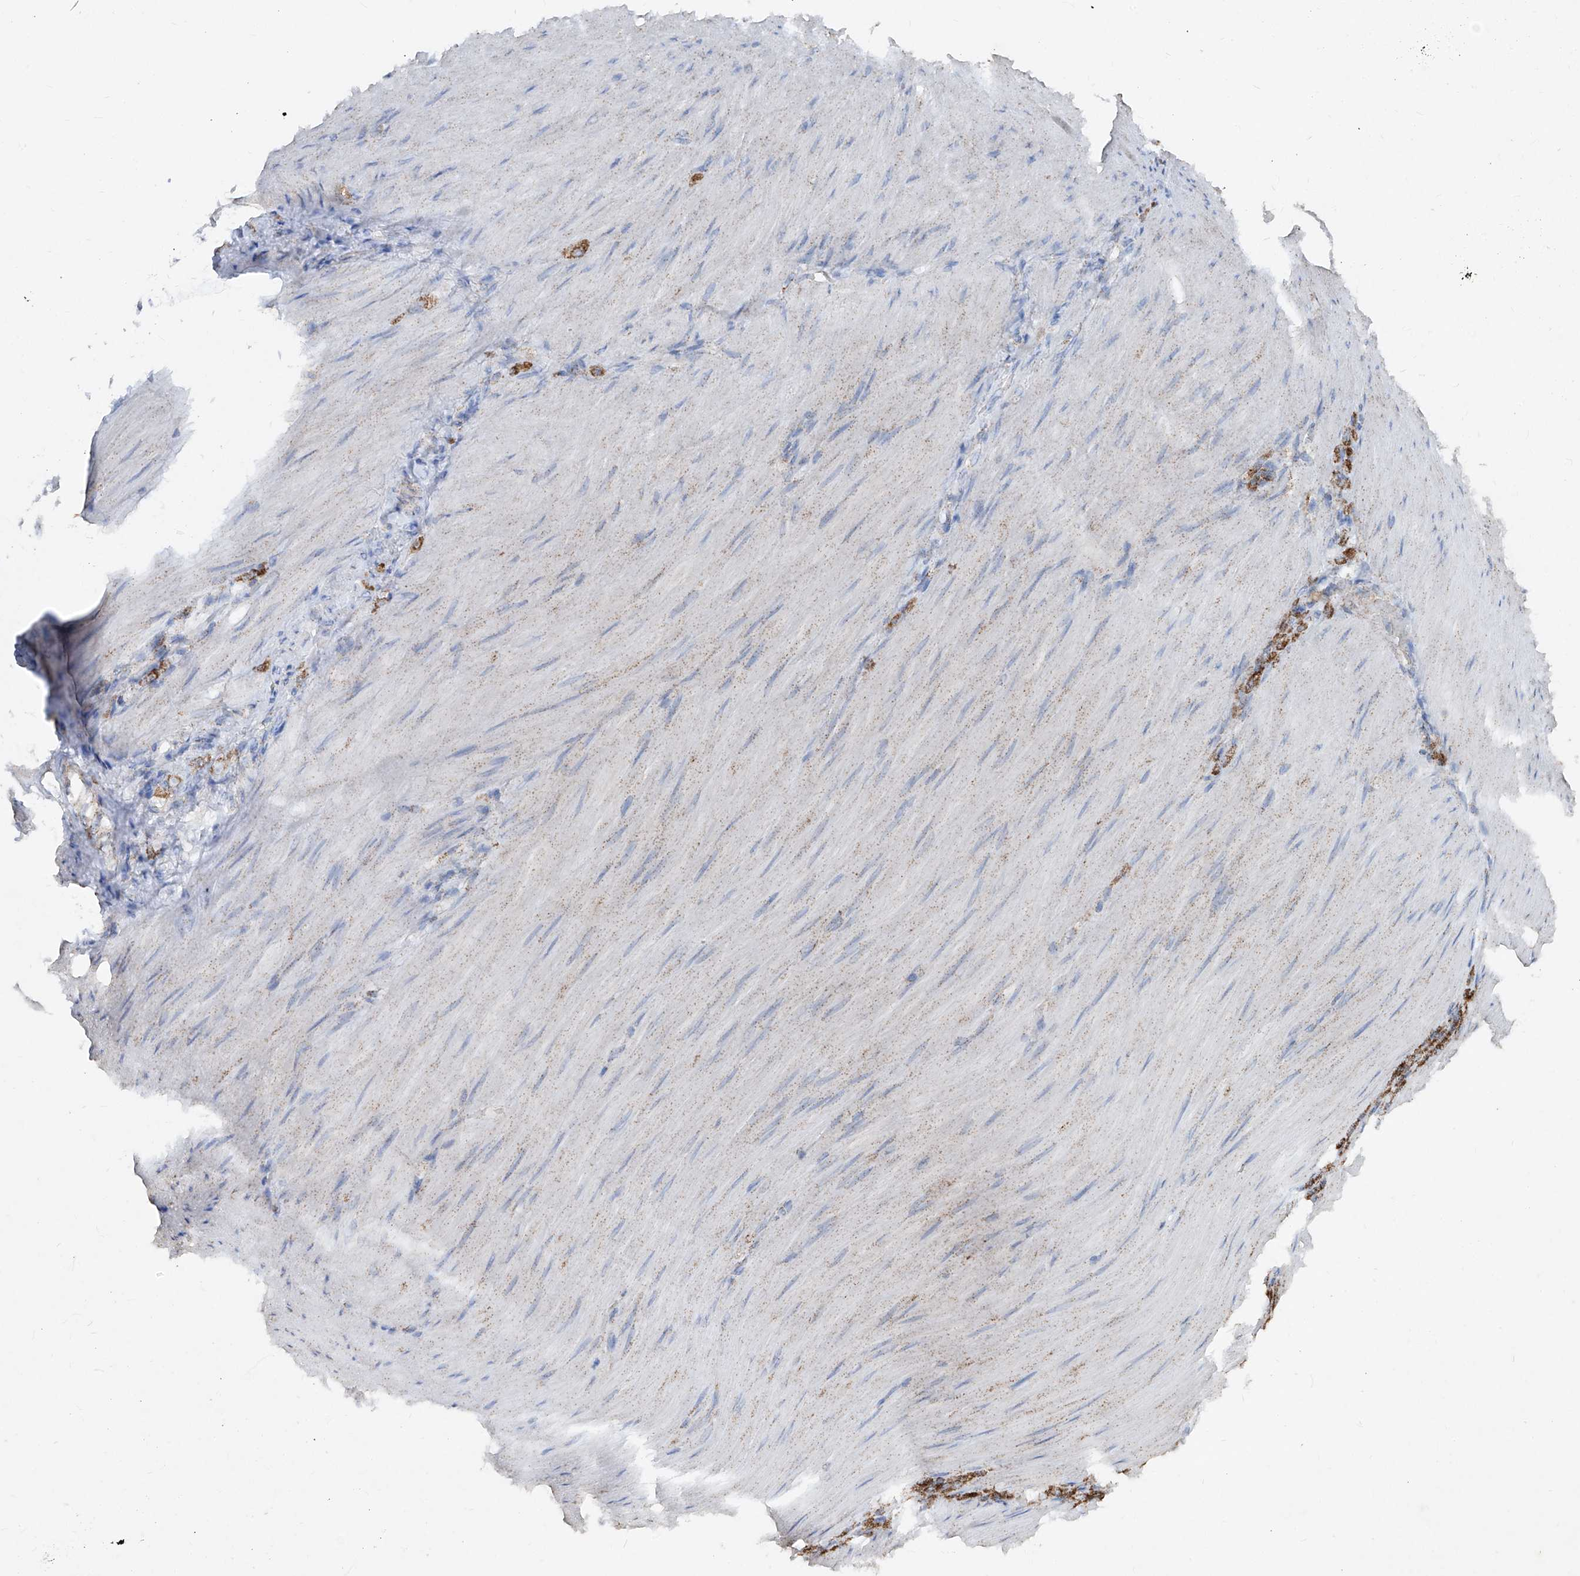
{"staining": {"intensity": "strong", "quantity": ">75%", "location": "cytoplasmic/membranous"}, "tissue": "stomach cancer", "cell_type": "Tumor cells", "image_type": "cancer", "snomed": [{"axis": "morphology", "description": "Normal tissue, NOS"}, {"axis": "morphology", "description": "Adenocarcinoma, NOS"}, {"axis": "topography", "description": "Stomach"}], "caption": "Approximately >75% of tumor cells in human adenocarcinoma (stomach) exhibit strong cytoplasmic/membranous protein expression as visualized by brown immunohistochemical staining.", "gene": "ABCD3", "patient": {"sex": "male", "age": 82}}